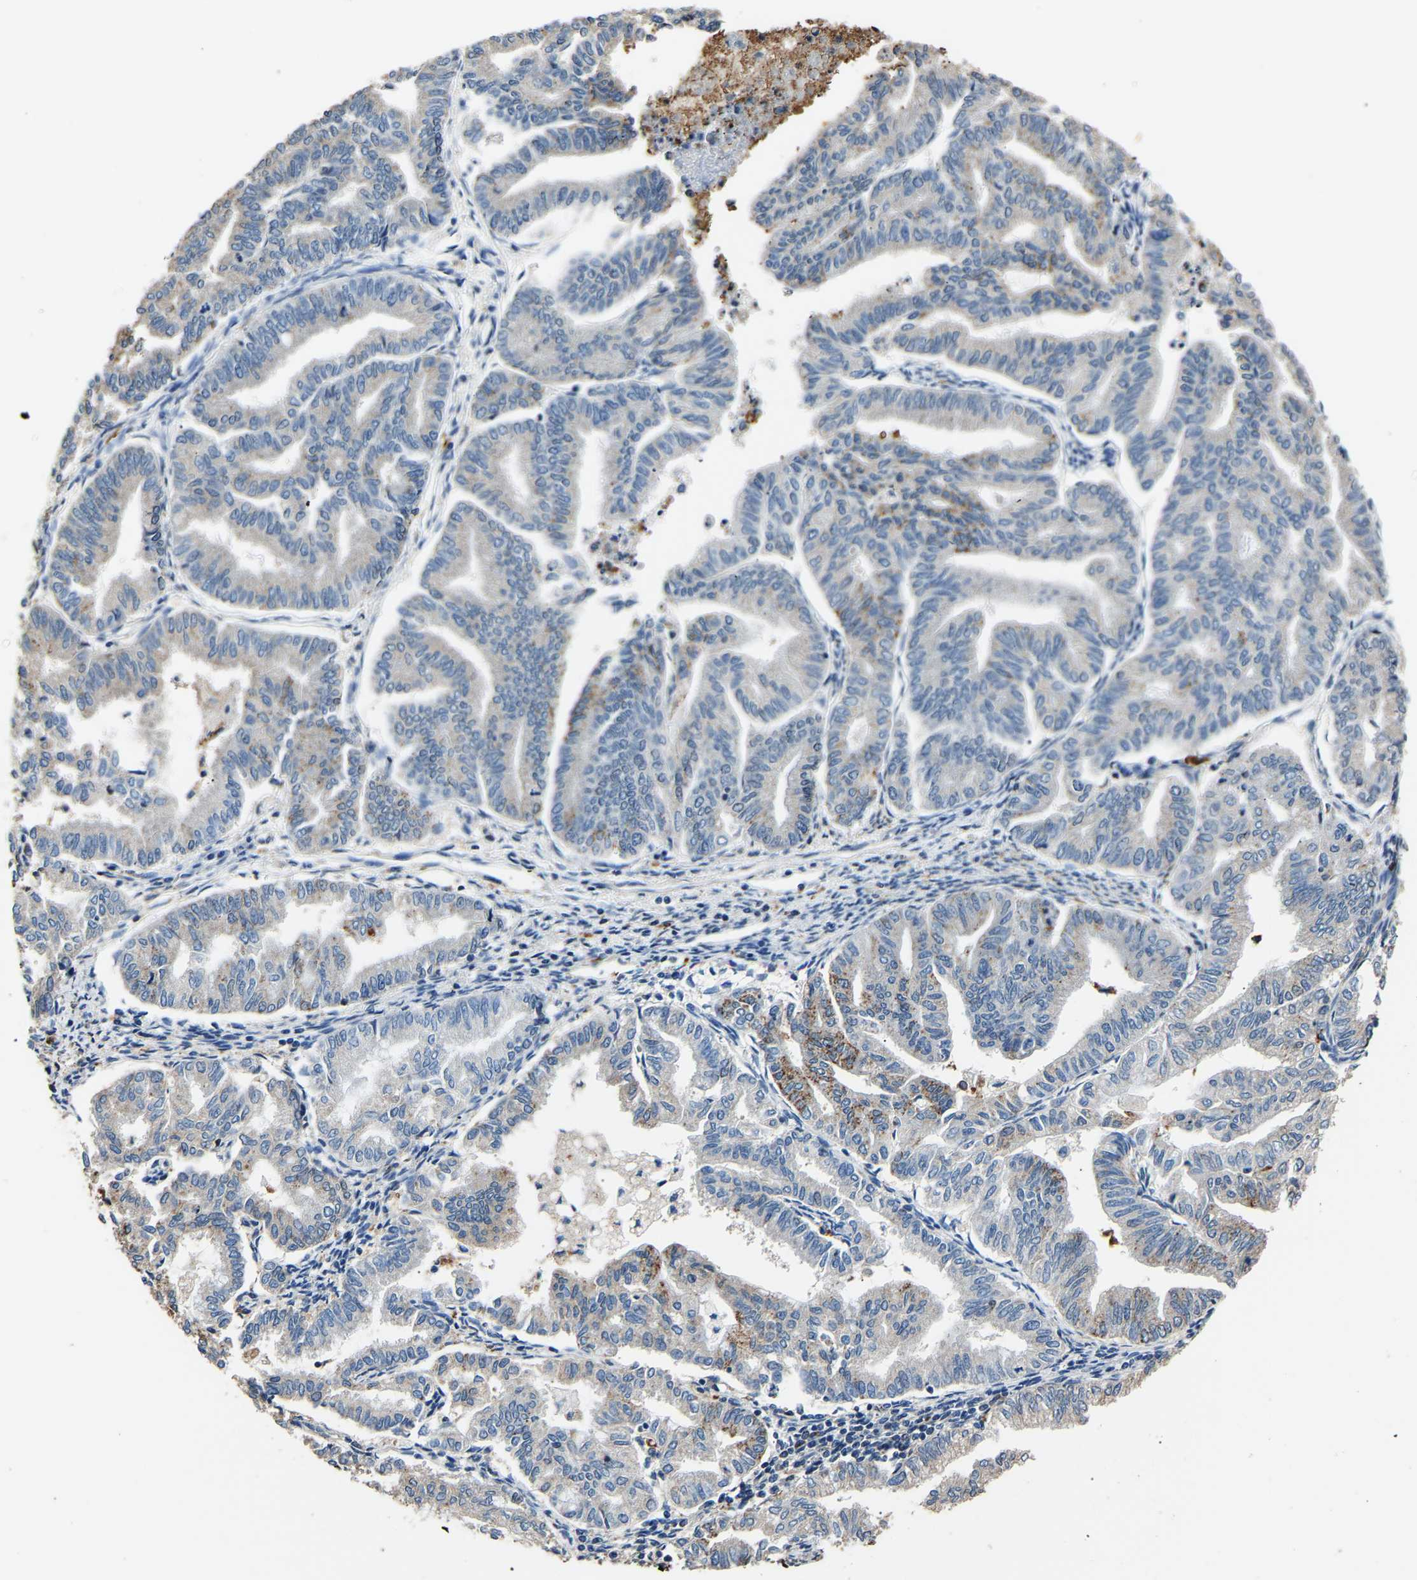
{"staining": {"intensity": "moderate", "quantity": "<25%", "location": "nuclear"}, "tissue": "endometrial cancer", "cell_type": "Tumor cells", "image_type": "cancer", "snomed": [{"axis": "morphology", "description": "Adenocarcinoma, NOS"}, {"axis": "topography", "description": "Endometrium"}], "caption": "This photomicrograph demonstrates IHC staining of endometrial cancer, with low moderate nuclear staining in about <25% of tumor cells.", "gene": "SAFB", "patient": {"sex": "female", "age": 79}}